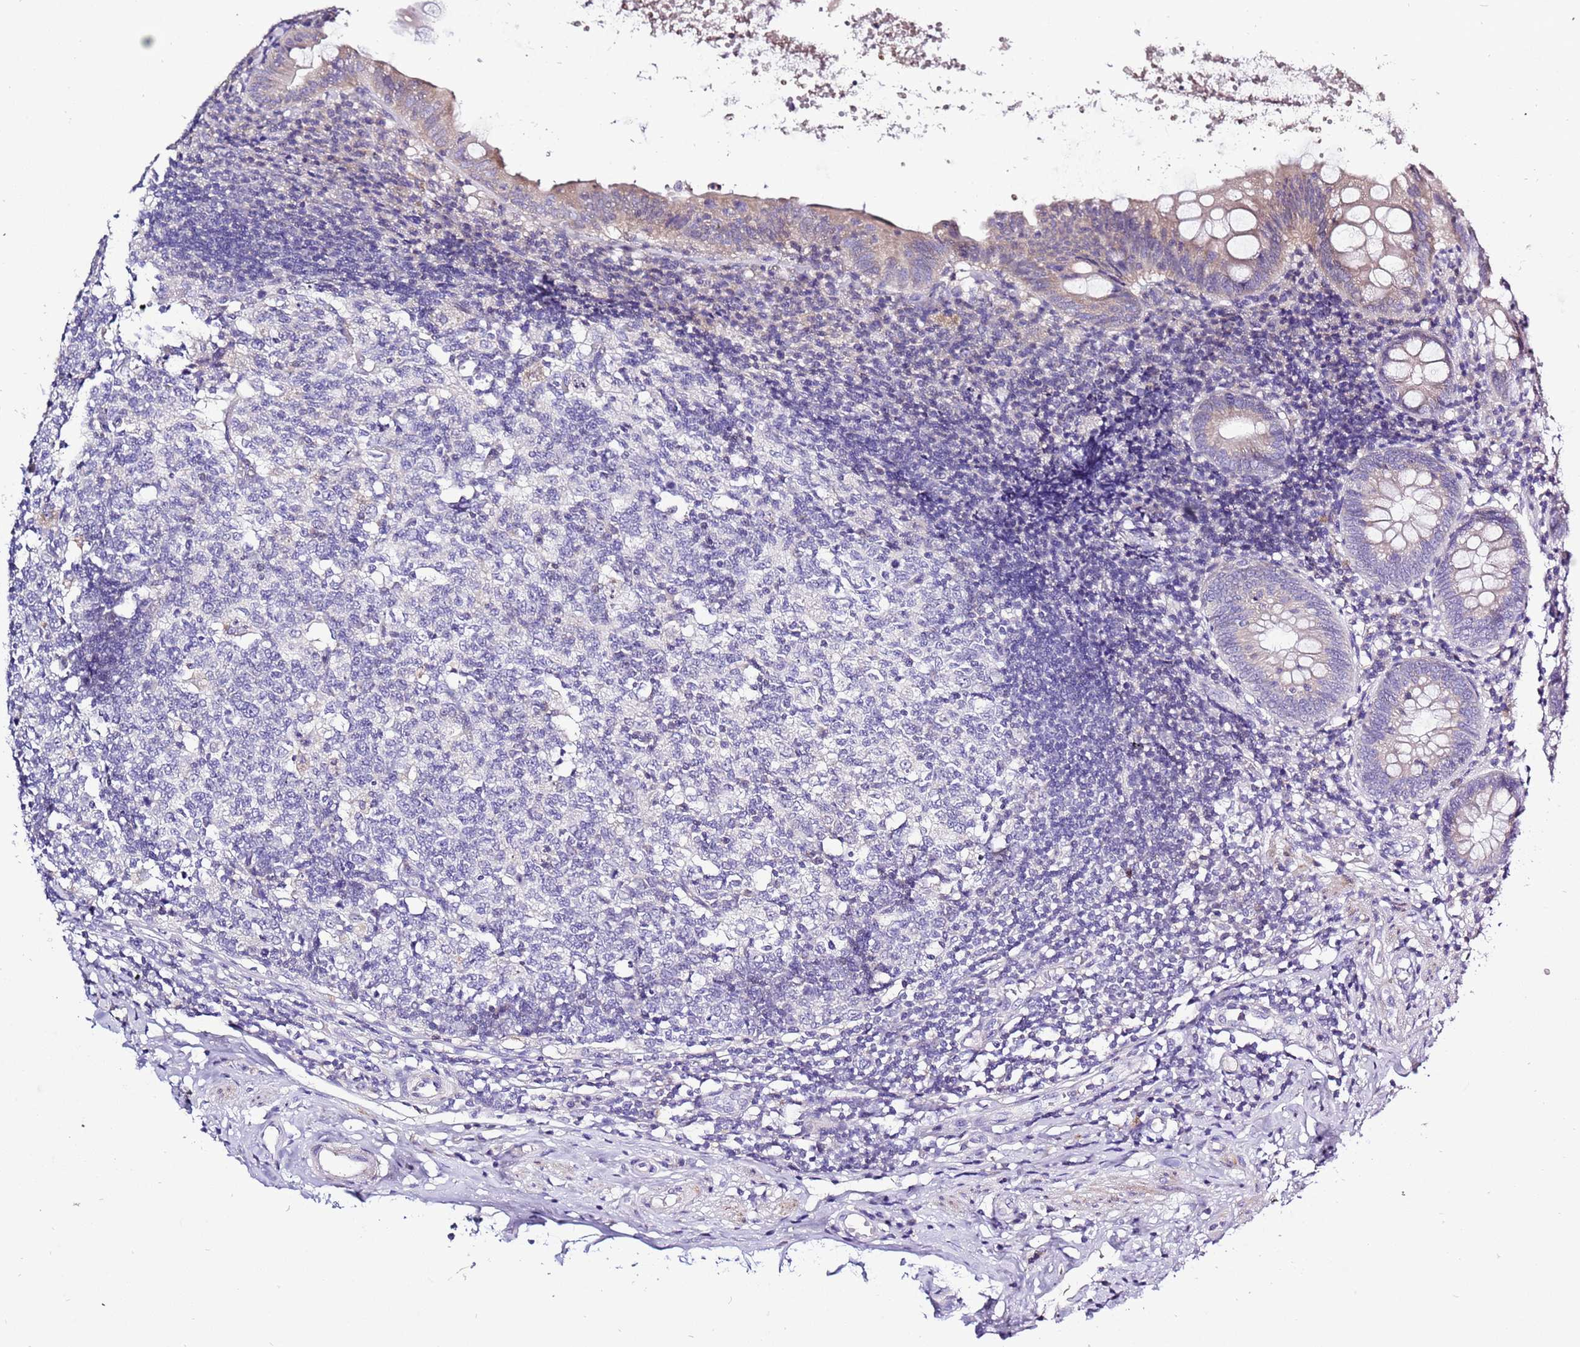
{"staining": {"intensity": "moderate", "quantity": "<25%", "location": "cytoplasmic/membranous"}, "tissue": "appendix", "cell_type": "Glandular cells", "image_type": "normal", "snomed": [{"axis": "morphology", "description": "Normal tissue, NOS"}, {"axis": "topography", "description": "Appendix"}], "caption": "Appendix stained for a protein exhibits moderate cytoplasmic/membranous positivity in glandular cells. Nuclei are stained in blue.", "gene": "GLCE", "patient": {"sex": "female", "age": 54}}